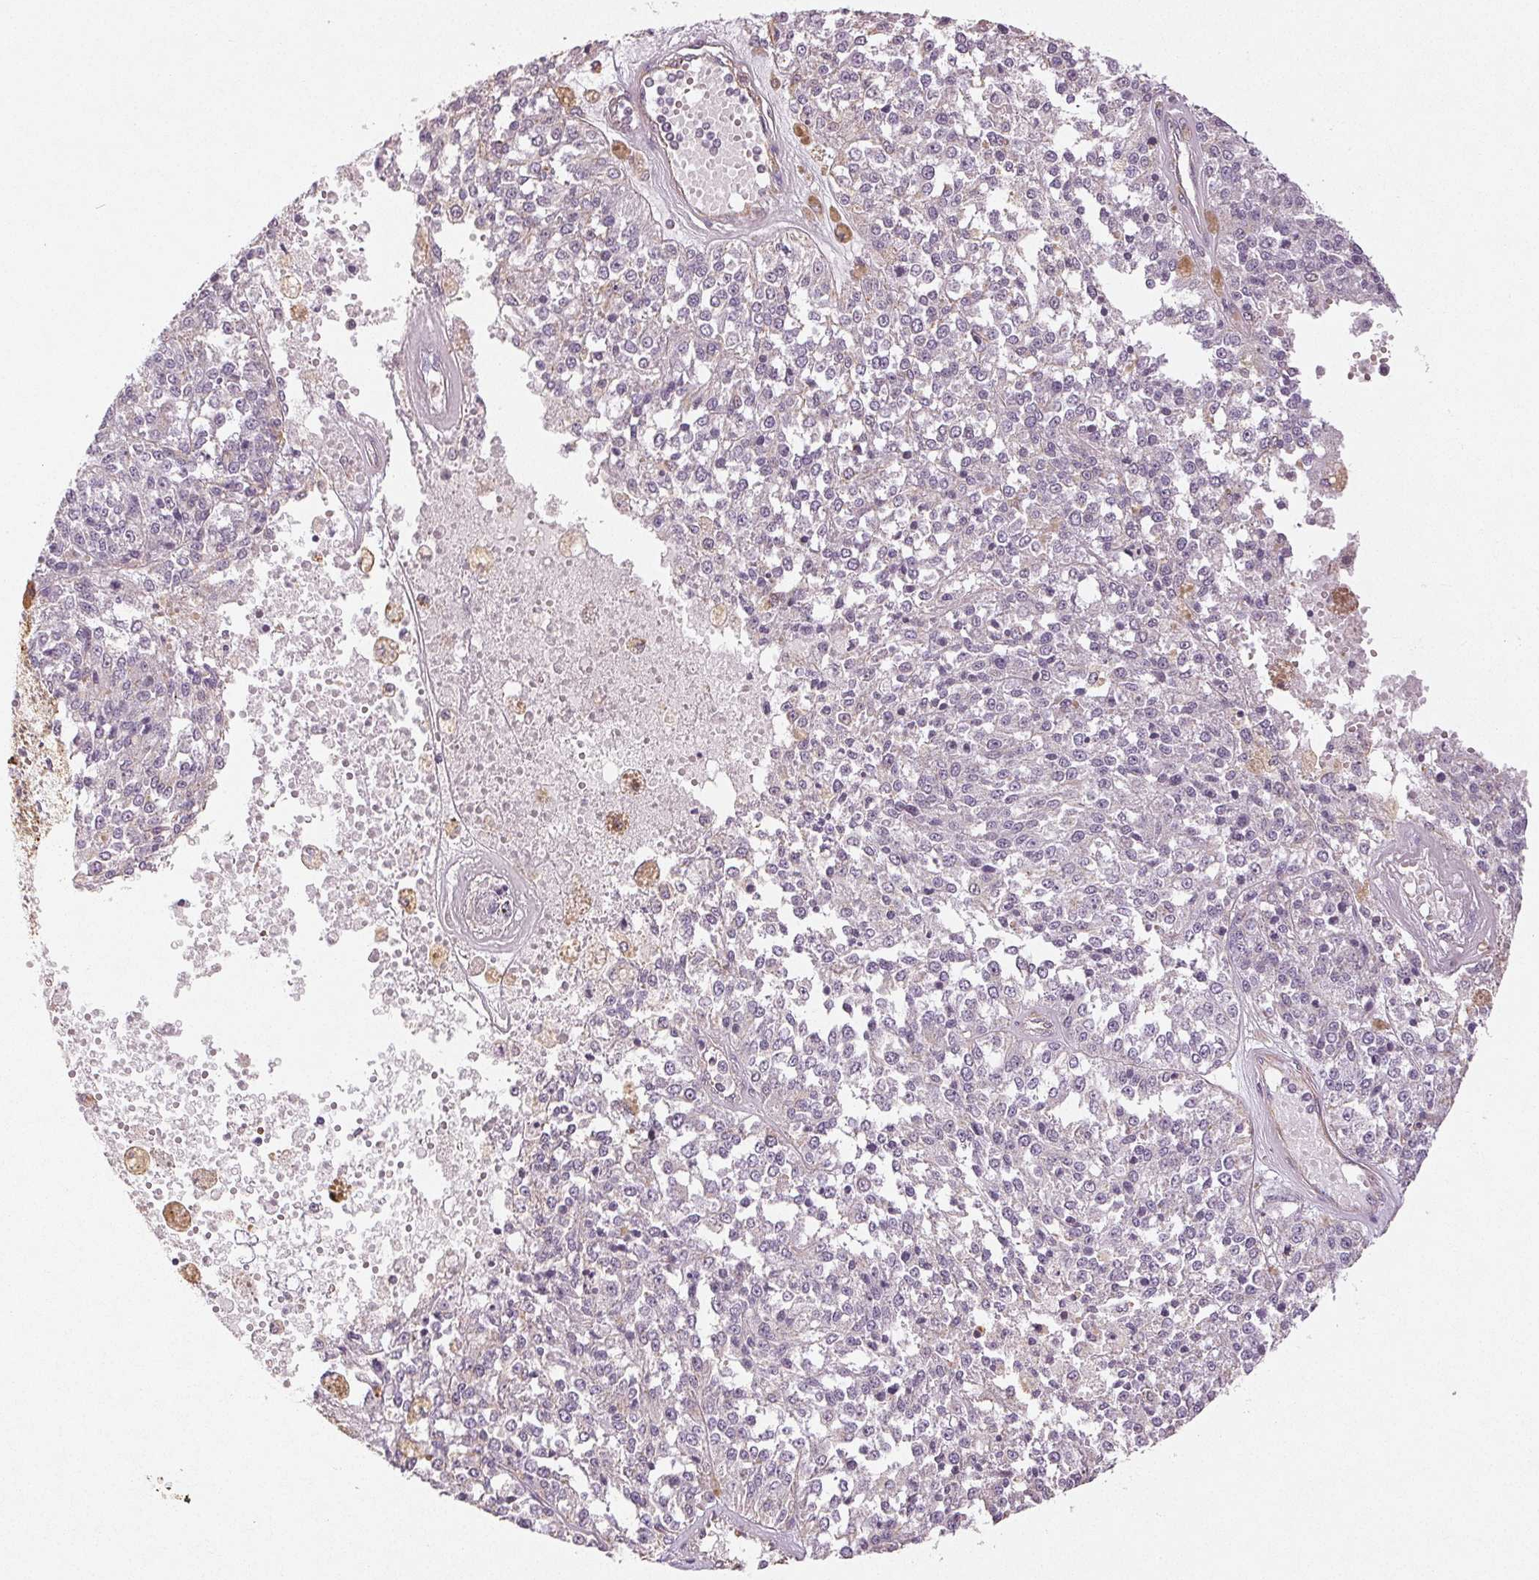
{"staining": {"intensity": "negative", "quantity": "none", "location": "none"}, "tissue": "melanoma", "cell_type": "Tumor cells", "image_type": "cancer", "snomed": [{"axis": "morphology", "description": "Malignant melanoma, Metastatic site"}, {"axis": "topography", "description": "Lymph node"}], "caption": "Immunohistochemistry (IHC) image of neoplastic tissue: malignant melanoma (metastatic site) stained with DAB reveals no significant protein positivity in tumor cells.", "gene": "COL7A1", "patient": {"sex": "female", "age": 64}}